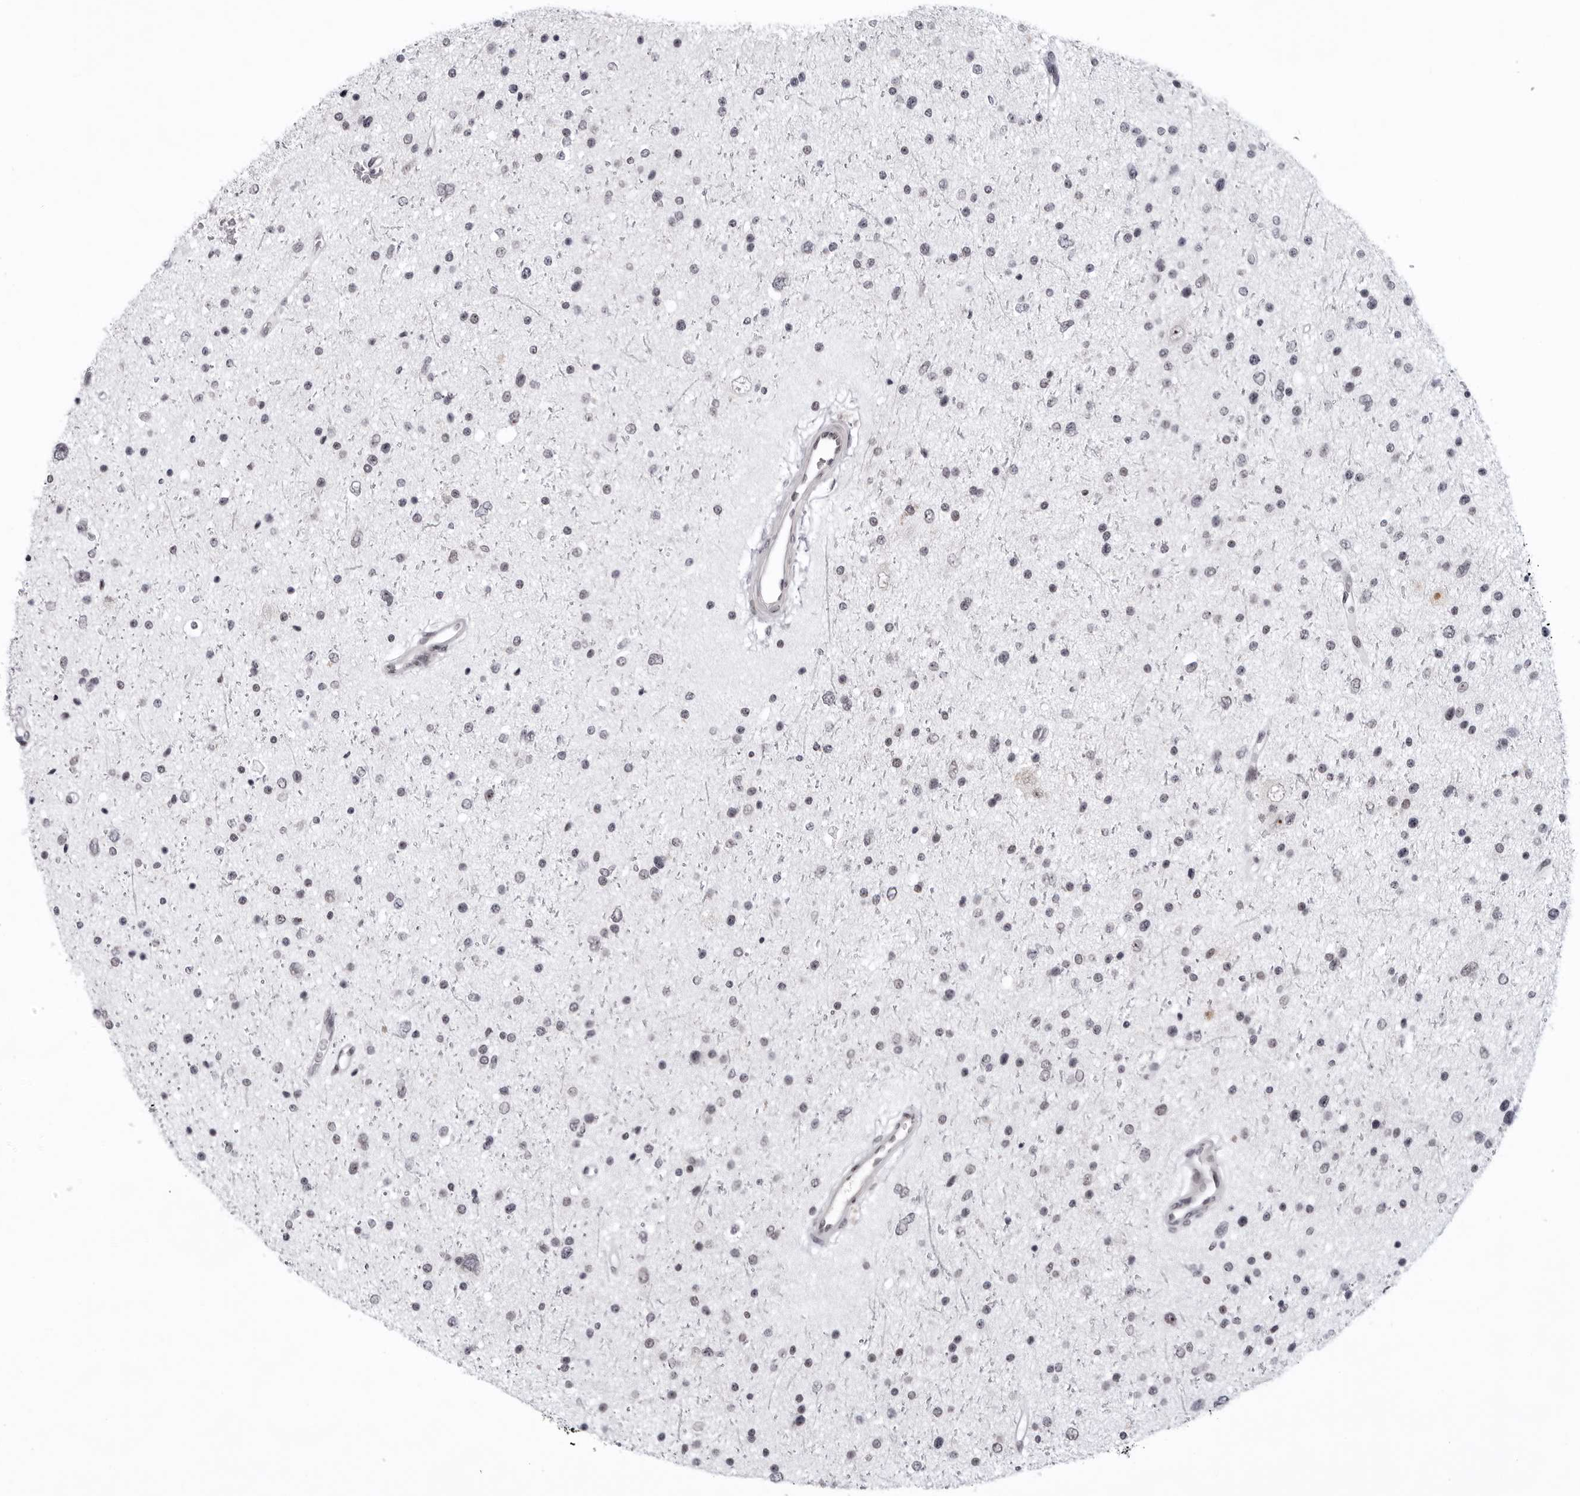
{"staining": {"intensity": "negative", "quantity": "none", "location": "none"}, "tissue": "glioma", "cell_type": "Tumor cells", "image_type": "cancer", "snomed": [{"axis": "morphology", "description": "Glioma, malignant, Low grade"}, {"axis": "topography", "description": "Brain"}], "caption": "The photomicrograph demonstrates no significant staining in tumor cells of glioma. (Brightfield microscopy of DAB IHC at high magnification).", "gene": "EXOSC10", "patient": {"sex": "female", "age": 37}}